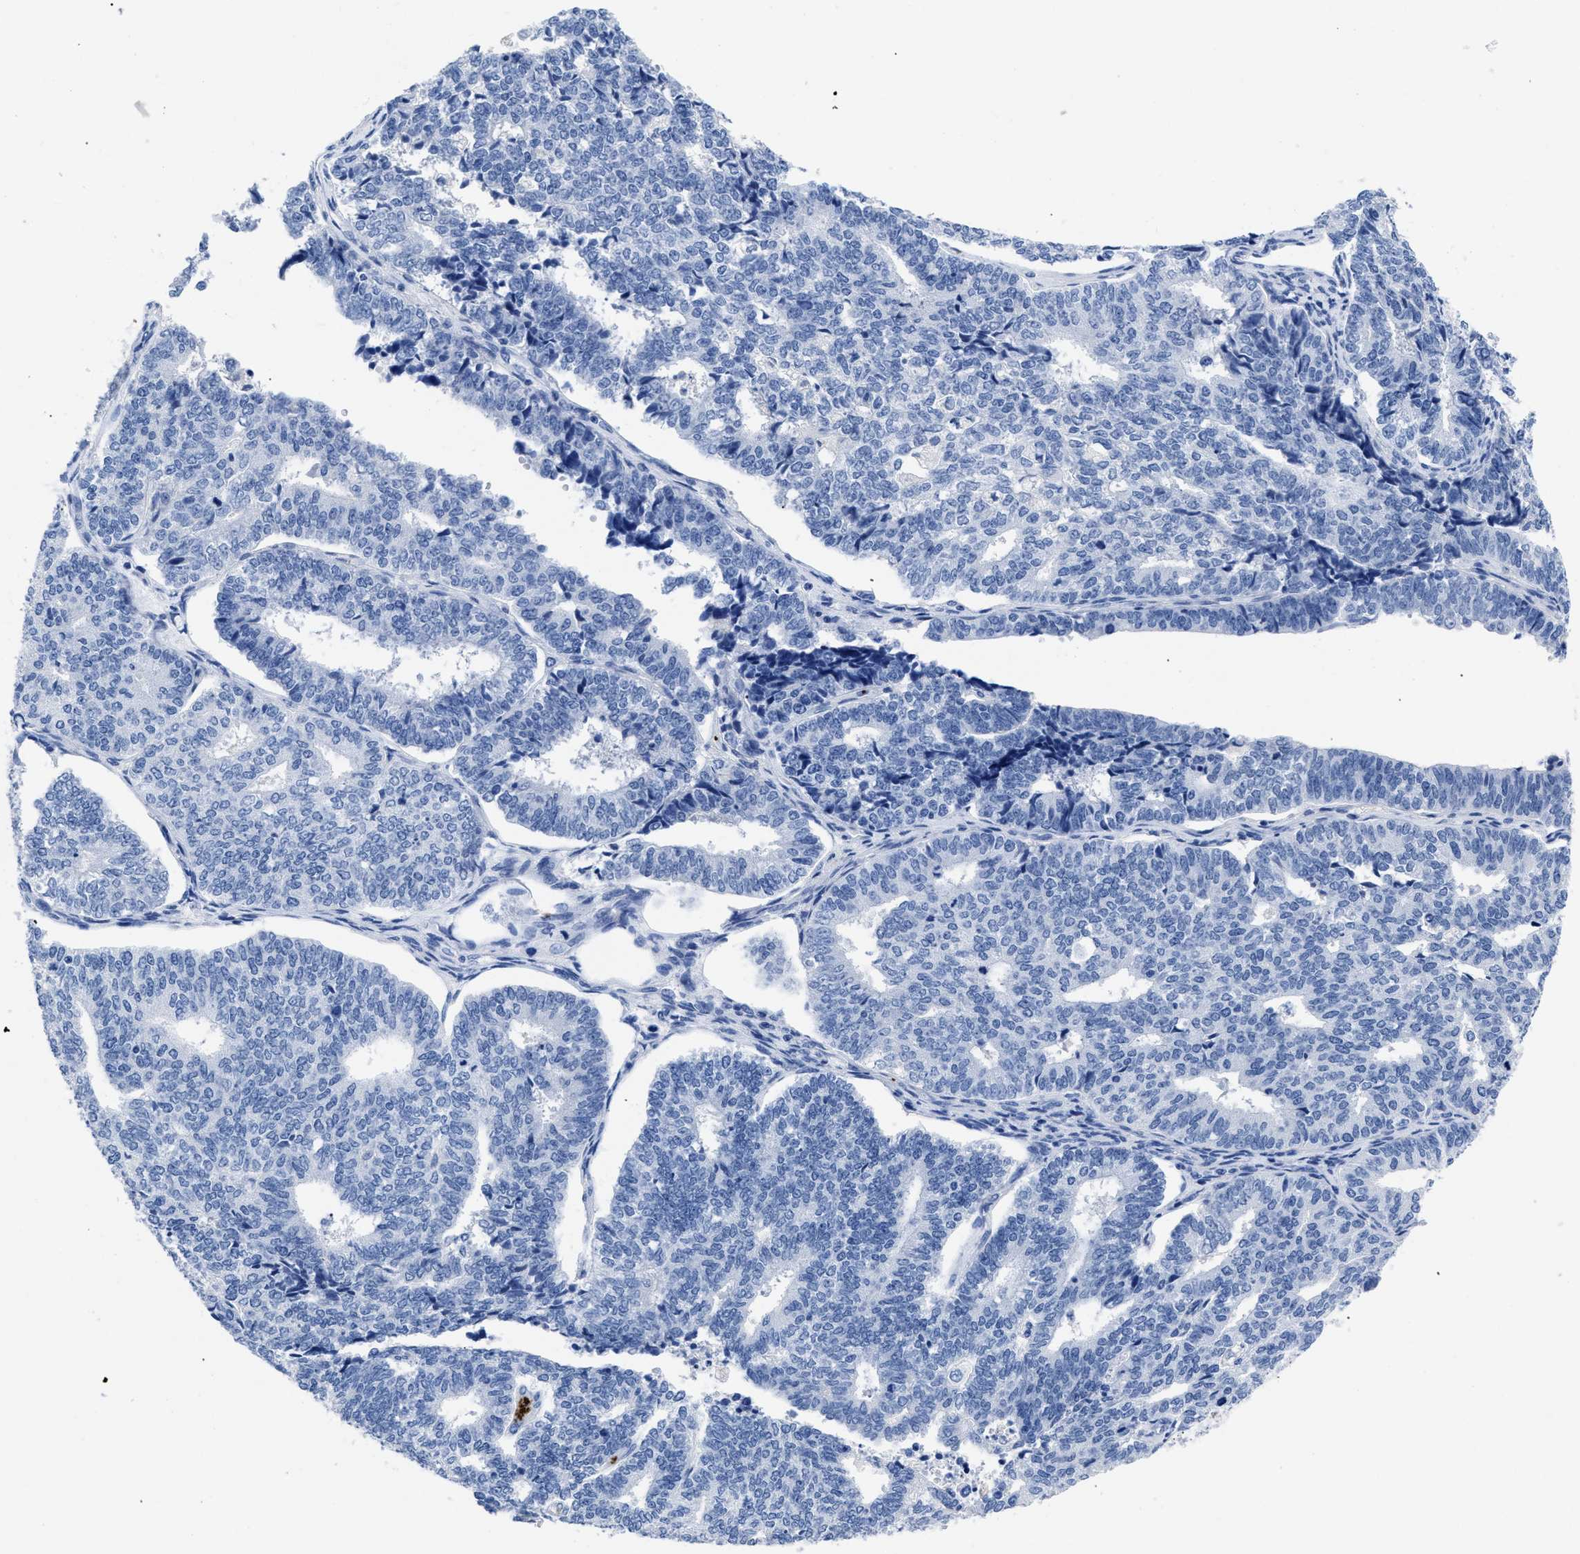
{"staining": {"intensity": "negative", "quantity": "none", "location": "none"}, "tissue": "endometrial cancer", "cell_type": "Tumor cells", "image_type": "cancer", "snomed": [{"axis": "morphology", "description": "Adenocarcinoma, NOS"}, {"axis": "topography", "description": "Endometrium"}], "caption": "An image of human endometrial cancer is negative for staining in tumor cells. The staining is performed using DAB brown chromogen with nuclei counter-stained in using hematoxylin.", "gene": "TREML1", "patient": {"sex": "female", "age": 70}}